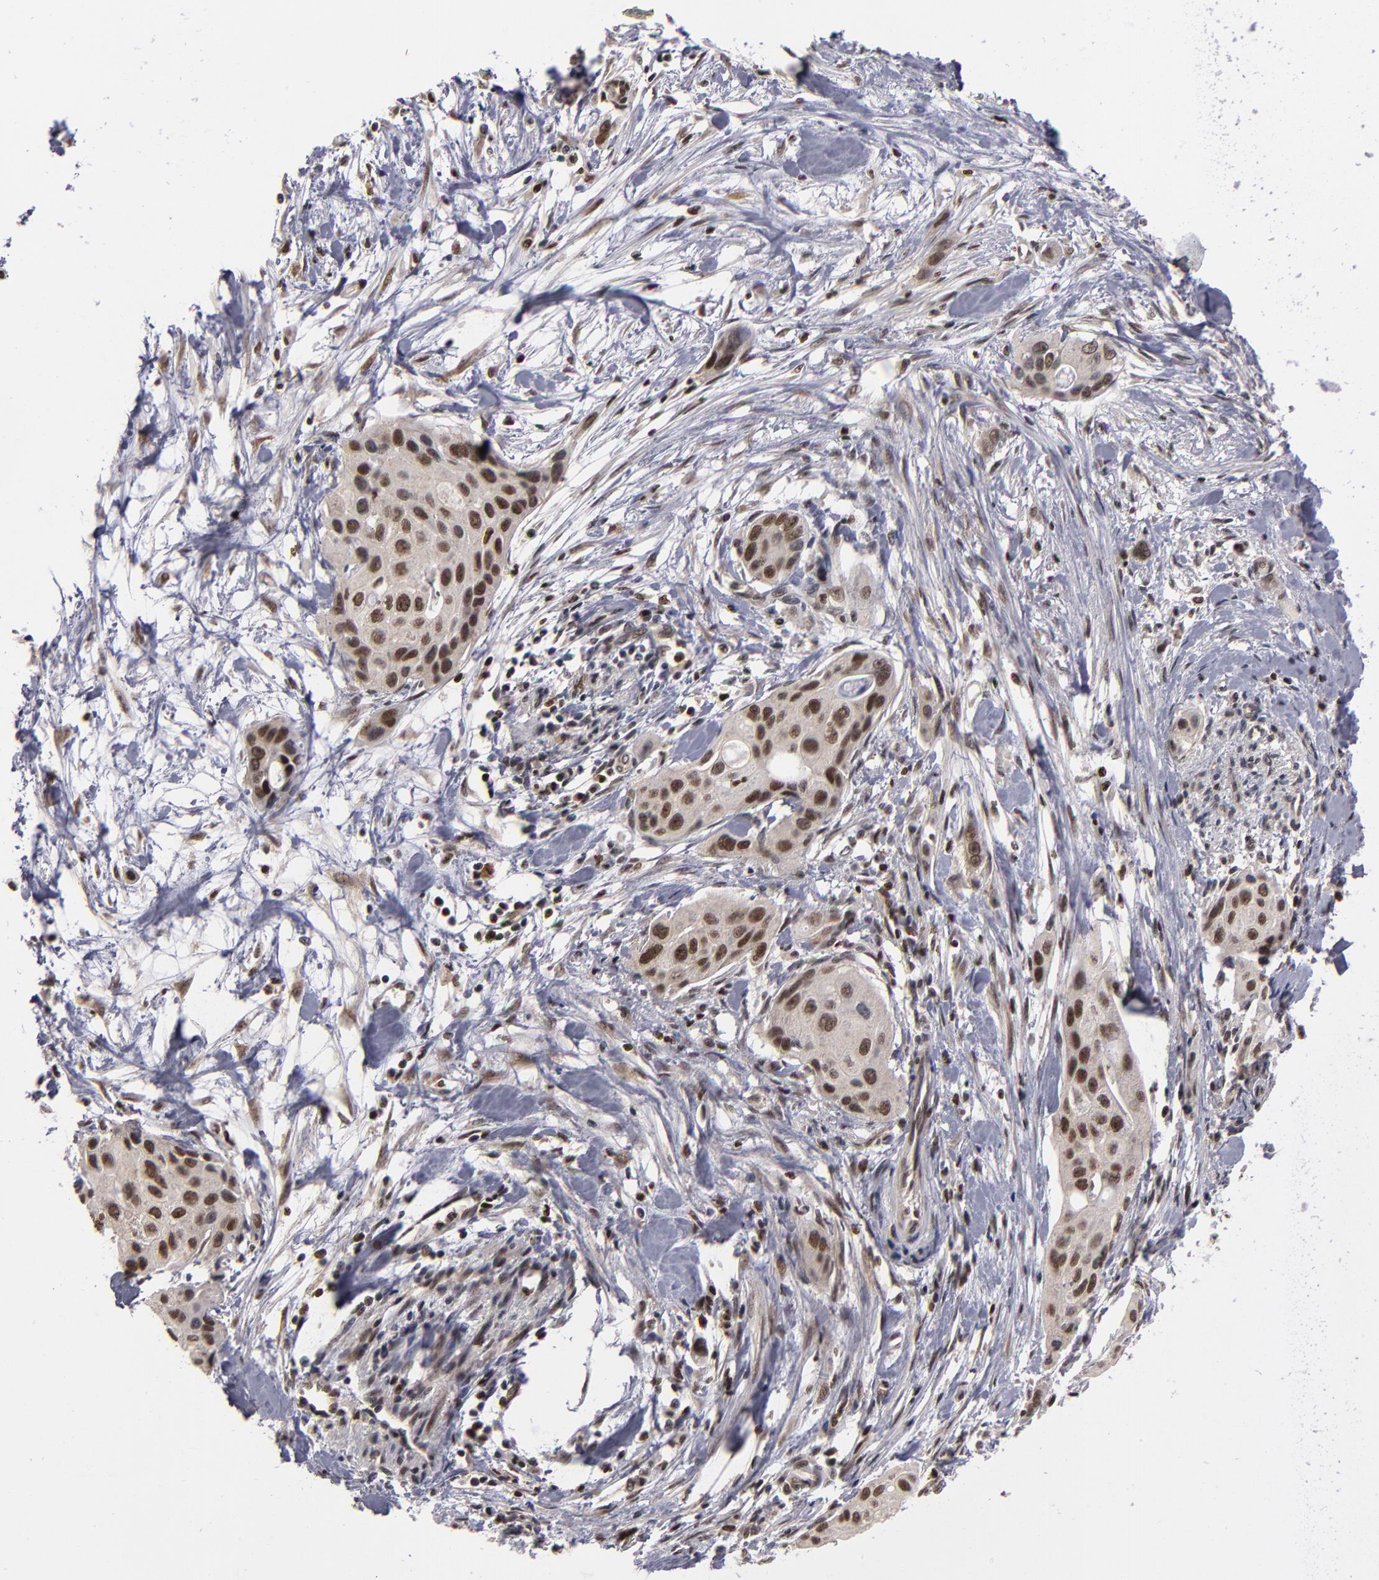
{"staining": {"intensity": "moderate", "quantity": ">75%", "location": "nuclear"}, "tissue": "pancreatic cancer", "cell_type": "Tumor cells", "image_type": "cancer", "snomed": [{"axis": "morphology", "description": "Adenocarcinoma, NOS"}, {"axis": "topography", "description": "Pancreas"}], "caption": "This histopathology image reveals immunohistochemistry (IHC) staining of pancreatic cancer, with medium moderate nuclear positivity in approximately >75% of tumor cells.", "gene": "KDM6A", "patient": {"sex": "female", "age": 60}}